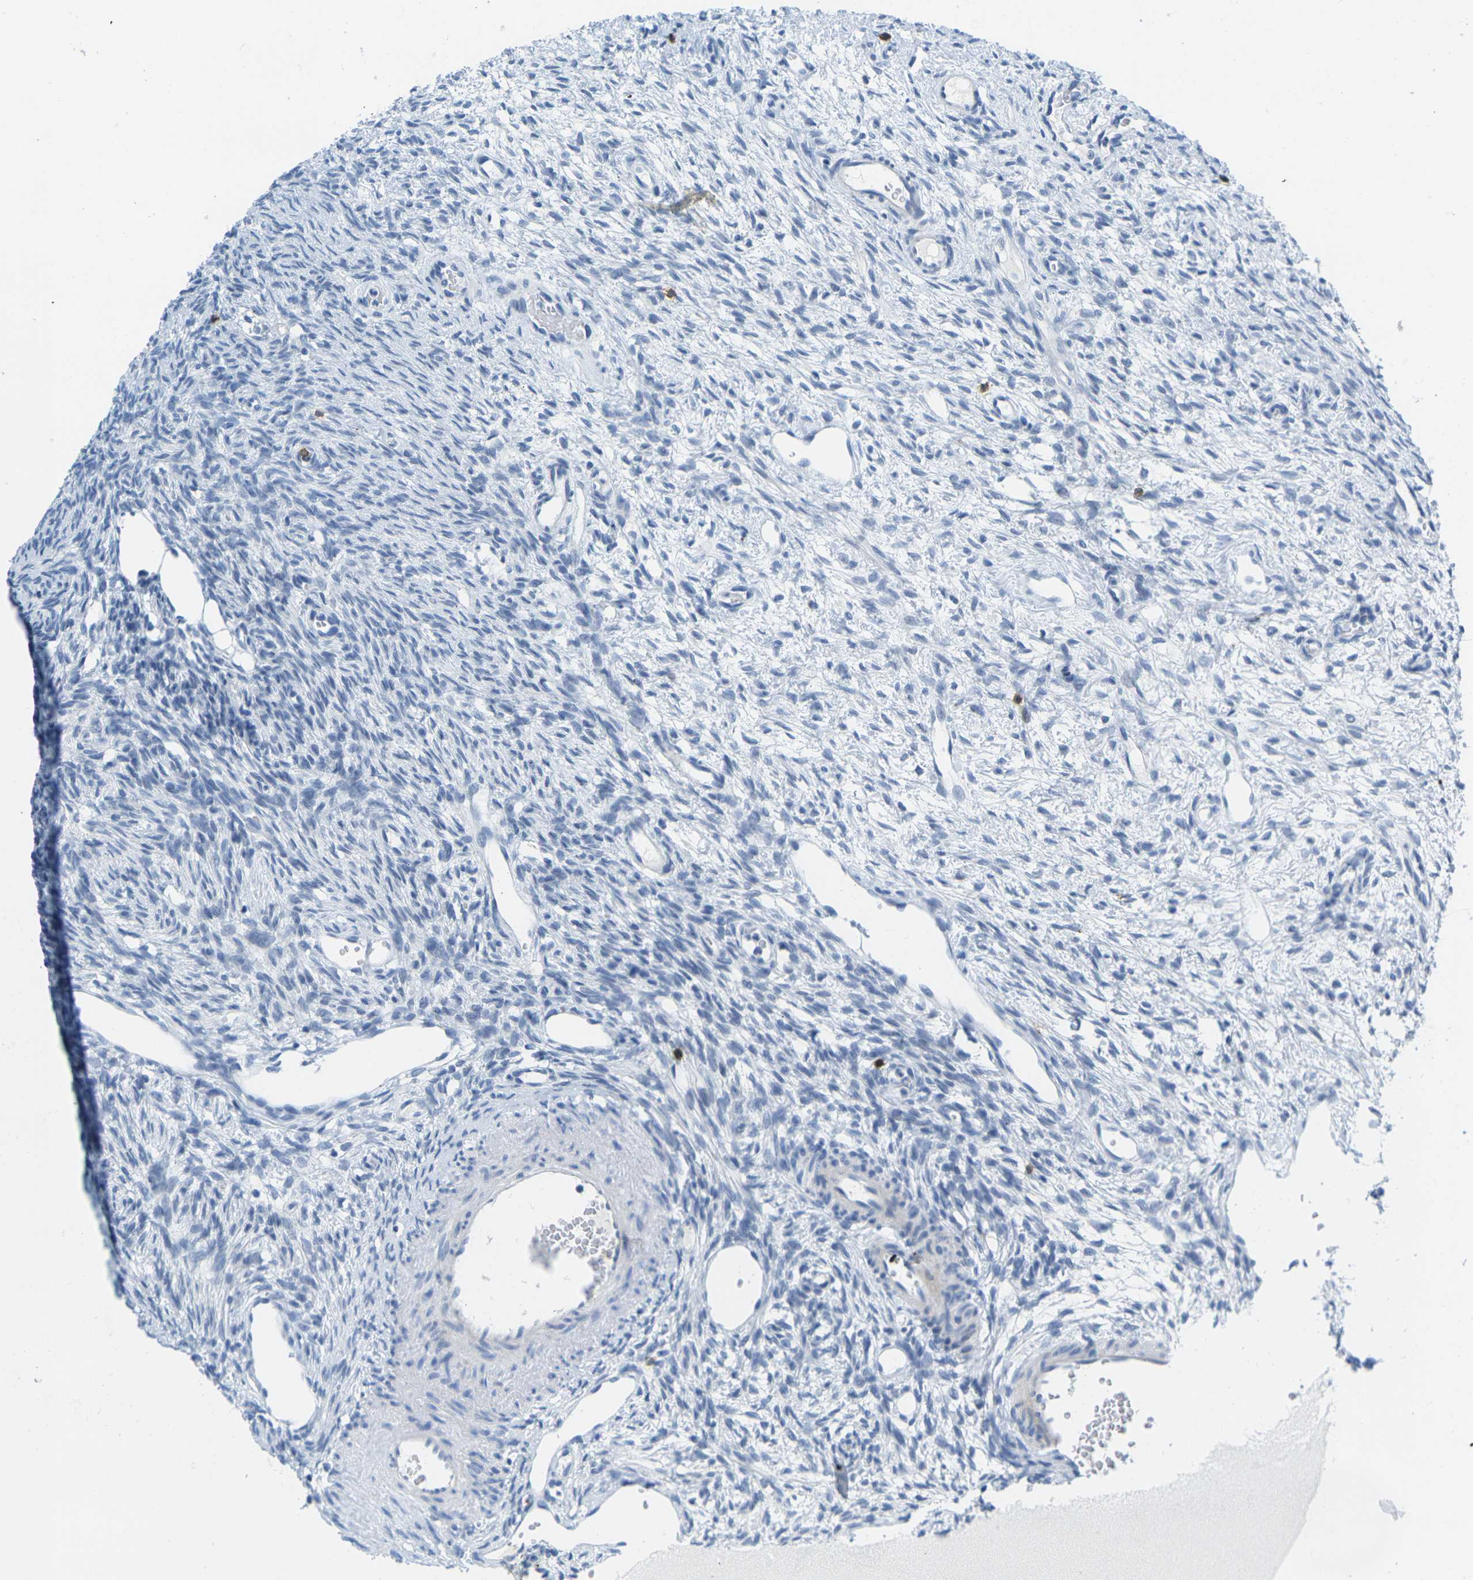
{"staining": {"intensity": "negative", "quantity": "none", "location": "none"}, "tissue": "ovary", "cell_type": "Ovarian stroma cells", "image_type": "normal", "snomed": [{"axis": "morphology", "description": "Normal tissue, NOS"}, {"axis": "topography", "description": "Ovary"}], "caption": "Immunohistochemical staining of benign ovary reveals no significant positivity in ovarian stroma cells. The staining was performed using DAB (3,3'-diaminobenzidine) to visualize the protein expression in brown, while the nuclei were stained in blue with hematoxylin (Magnification: 20x).", "gene": "CD3D", "patient": {"sex": "female", "age": 33}}